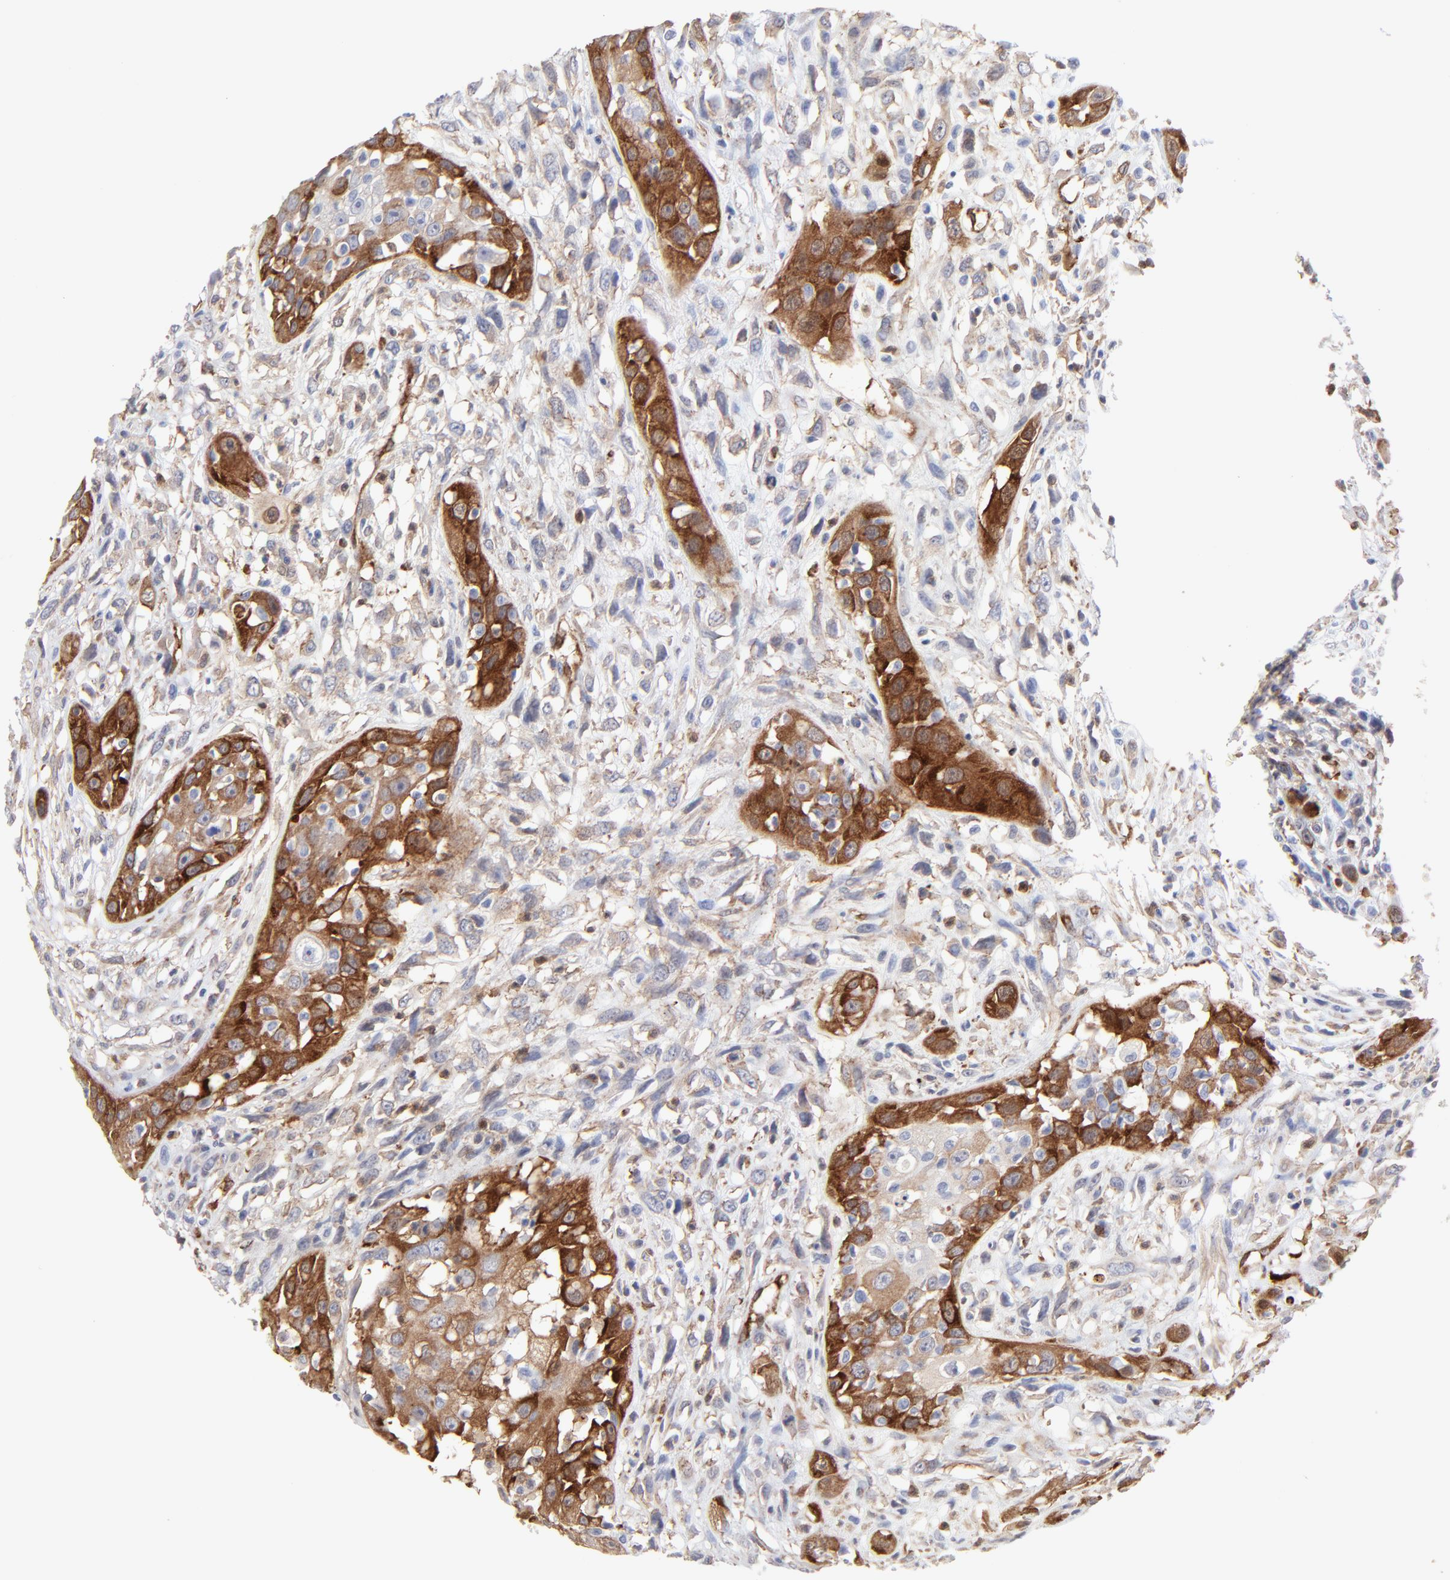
{"staining": {"intensity": "strong", "quantity": "25%-75%", "location": "cytoplasmic/membranous"}, "tissue": "head and neck cancer", "cell_type": "Tumor cells", "image_type": "cancer", "snomed": [{"axis": "morphology", "description": "Necrosis, NOS"}, {"axis": "morphology", "description": "Neoplasm, malignant, NOS"}, {"axis": "topography", "description": "Salivary gland"}, {"axis": "topography", "description": "Head-Neck"}], "caption": "Immunohistochemistry micrograph of head and neck cancer (neoplasm (malignant)) stained for a protein (brown), which demonstrates high levels of strong cytoplasmic/membranous positivity in approximately 25%-75% of tumor cells.", "gene": "PXN", "patient": {"sex": "male", "age": 43}}